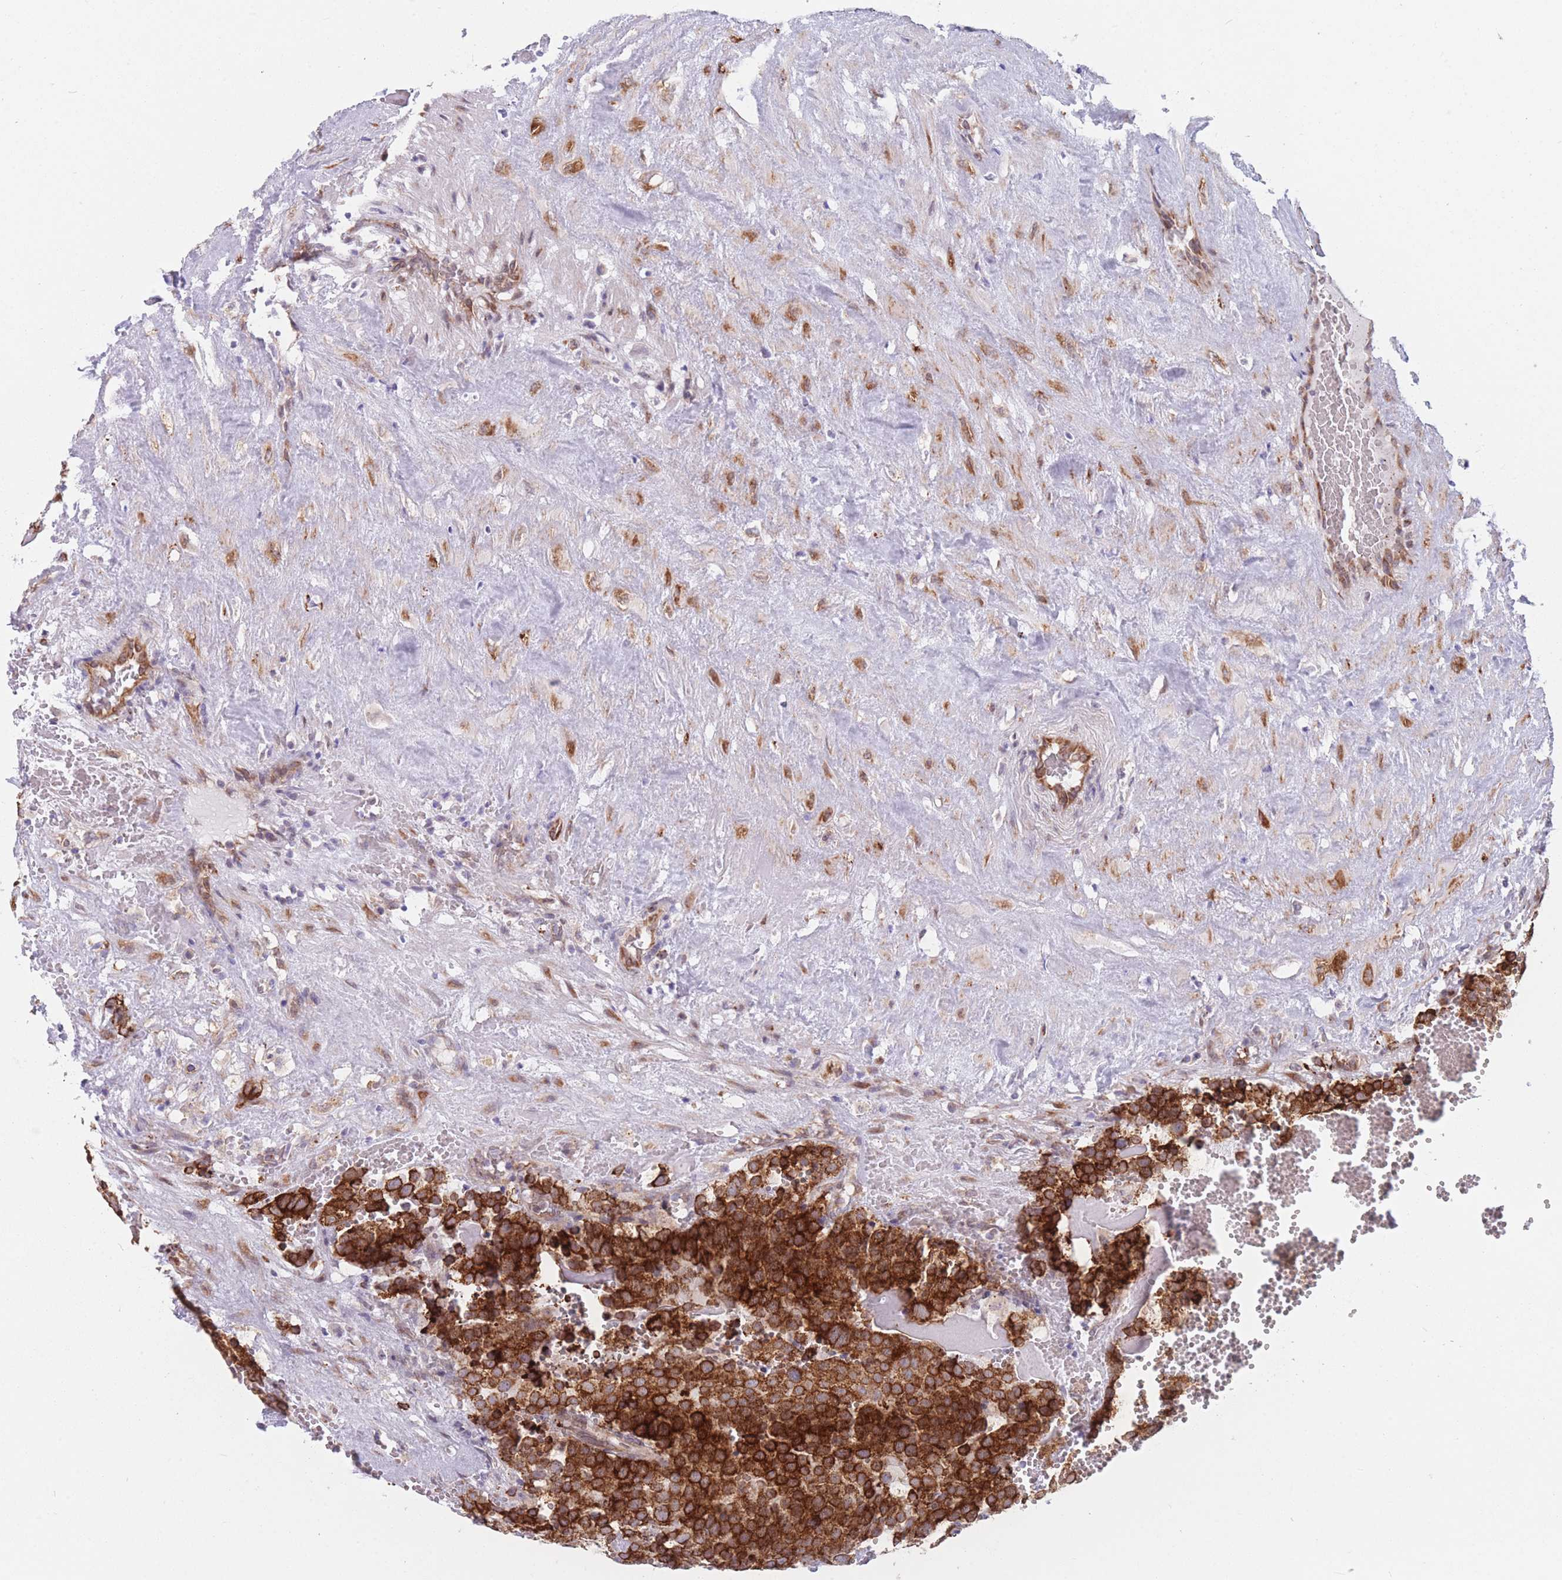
{"staining": {"intensity": "strong", "quantity": ">75%", "location": "cytoplasmic/membranous"}, "tissue": "testis cancer", "cell_type": "Tumor cells", "image_type": "cancer", "snomed": [{"axis": "morphology", "description": "Seminoma, NOS"}, {"axis": "topography", "description": "Testis"}], "caption": "Protein positivity by IHC demonstrates strong cytoplasmic/membranous positivity in about >75% of tumor cells in seminoma (testis). The protein of interest is shown in brown color, while the nuclei are stained blue.", "gene": "AK9", "patient": {"sex": "male", "age": 71}}